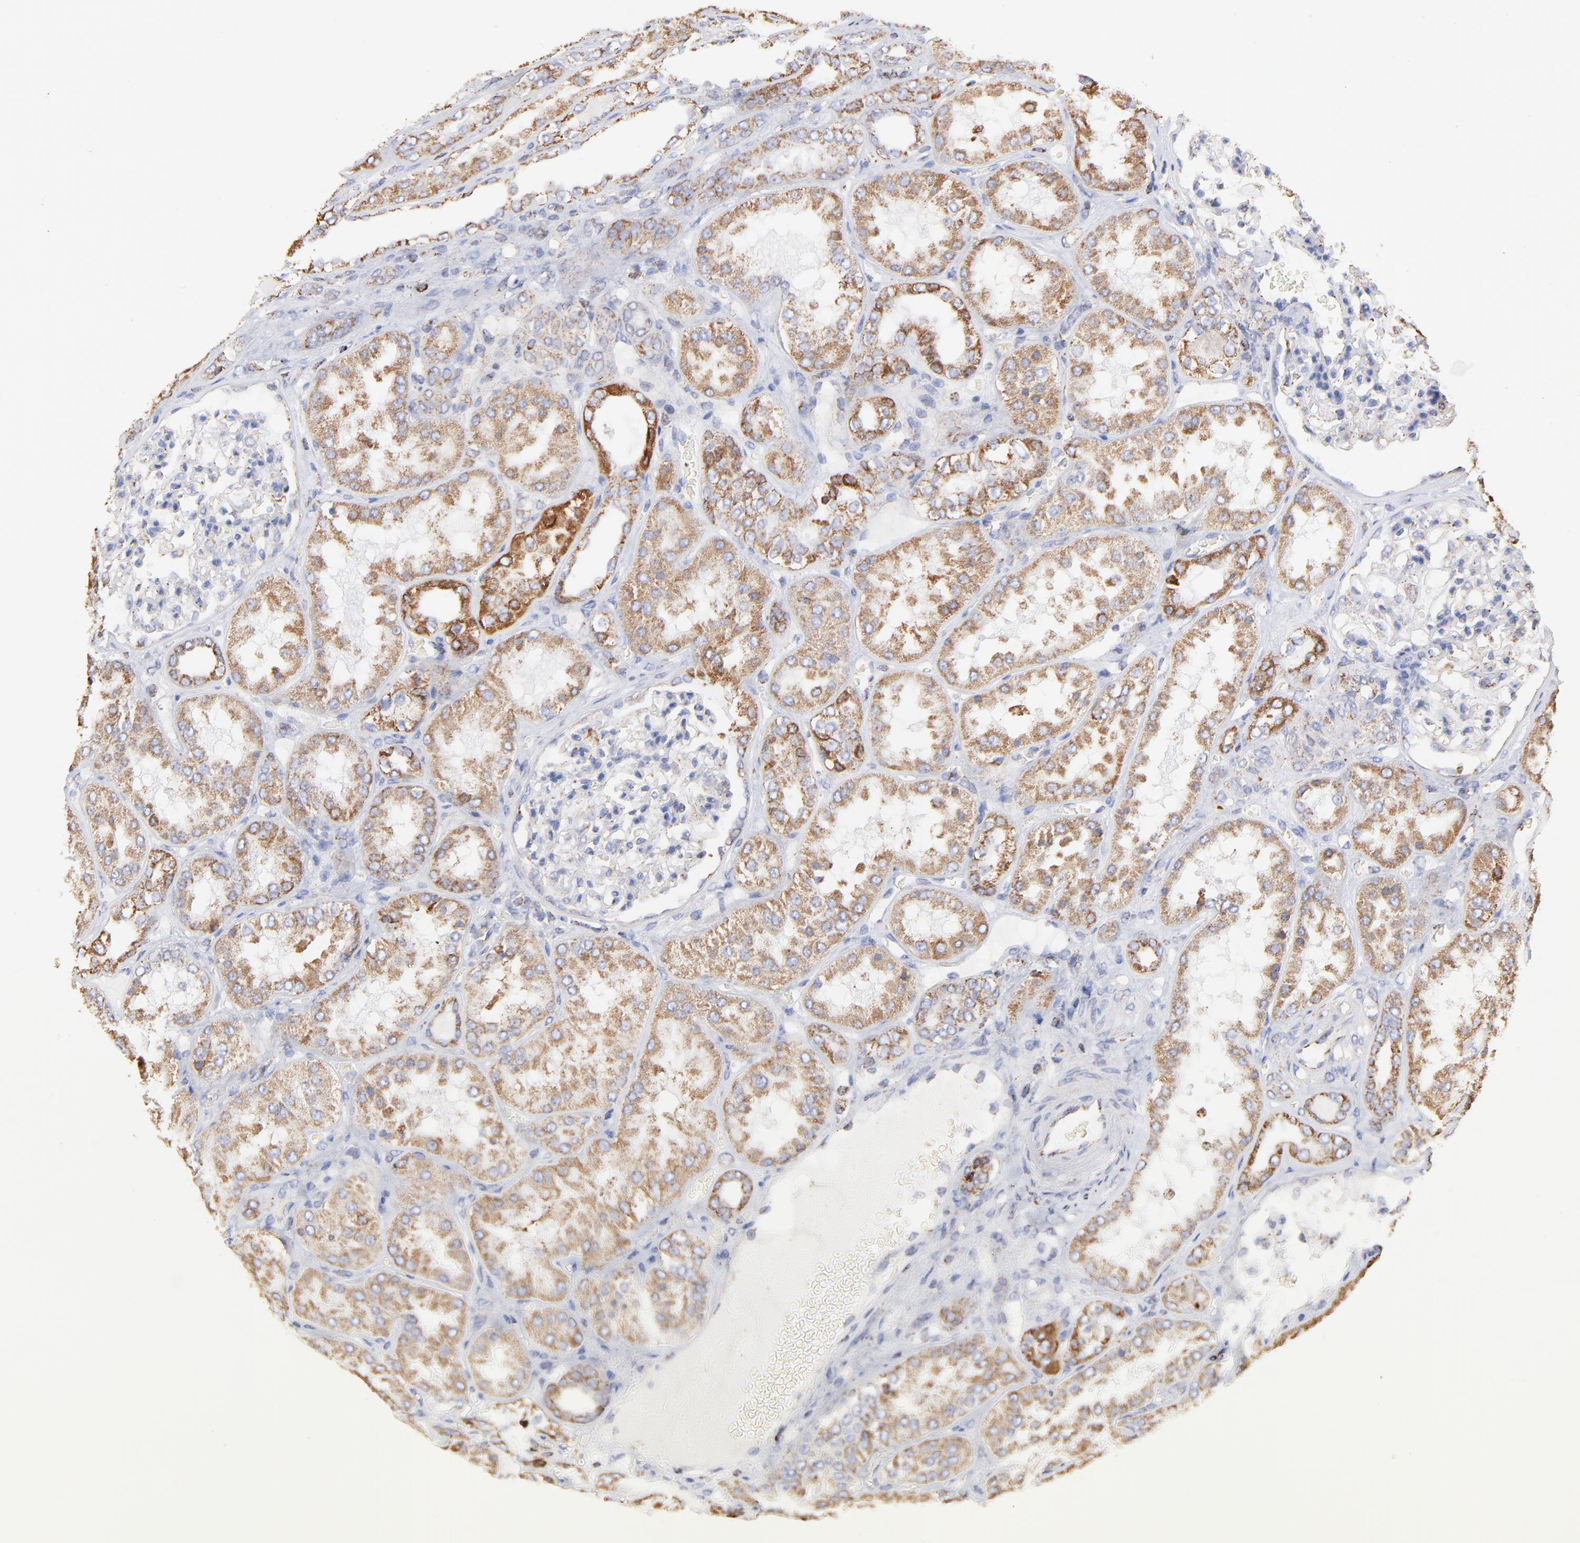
{"staining": {"intensity": "moderate", "quantity": "<25%", "location": "cytoplasmic/membranous"}, "tissue": "kidney", "cell_type": "Cells in glomeruli", "image_type": "normal", "snomed": [{"axis": "morphology", "description": "Normal tissue, NOS"}, {"axis": "topography", "description": "Kidney"}], "caption": "This photomicrograph shows unremarkable kidney stained with IHC to label a protein in brown. The cytoplasmic/membranous of cells in glomeruli show moderate positivity for the protein. Nuclei are counter-stained blue.", "gene": "COX4I1", "patient": {"sex": "female", "age": 56}}